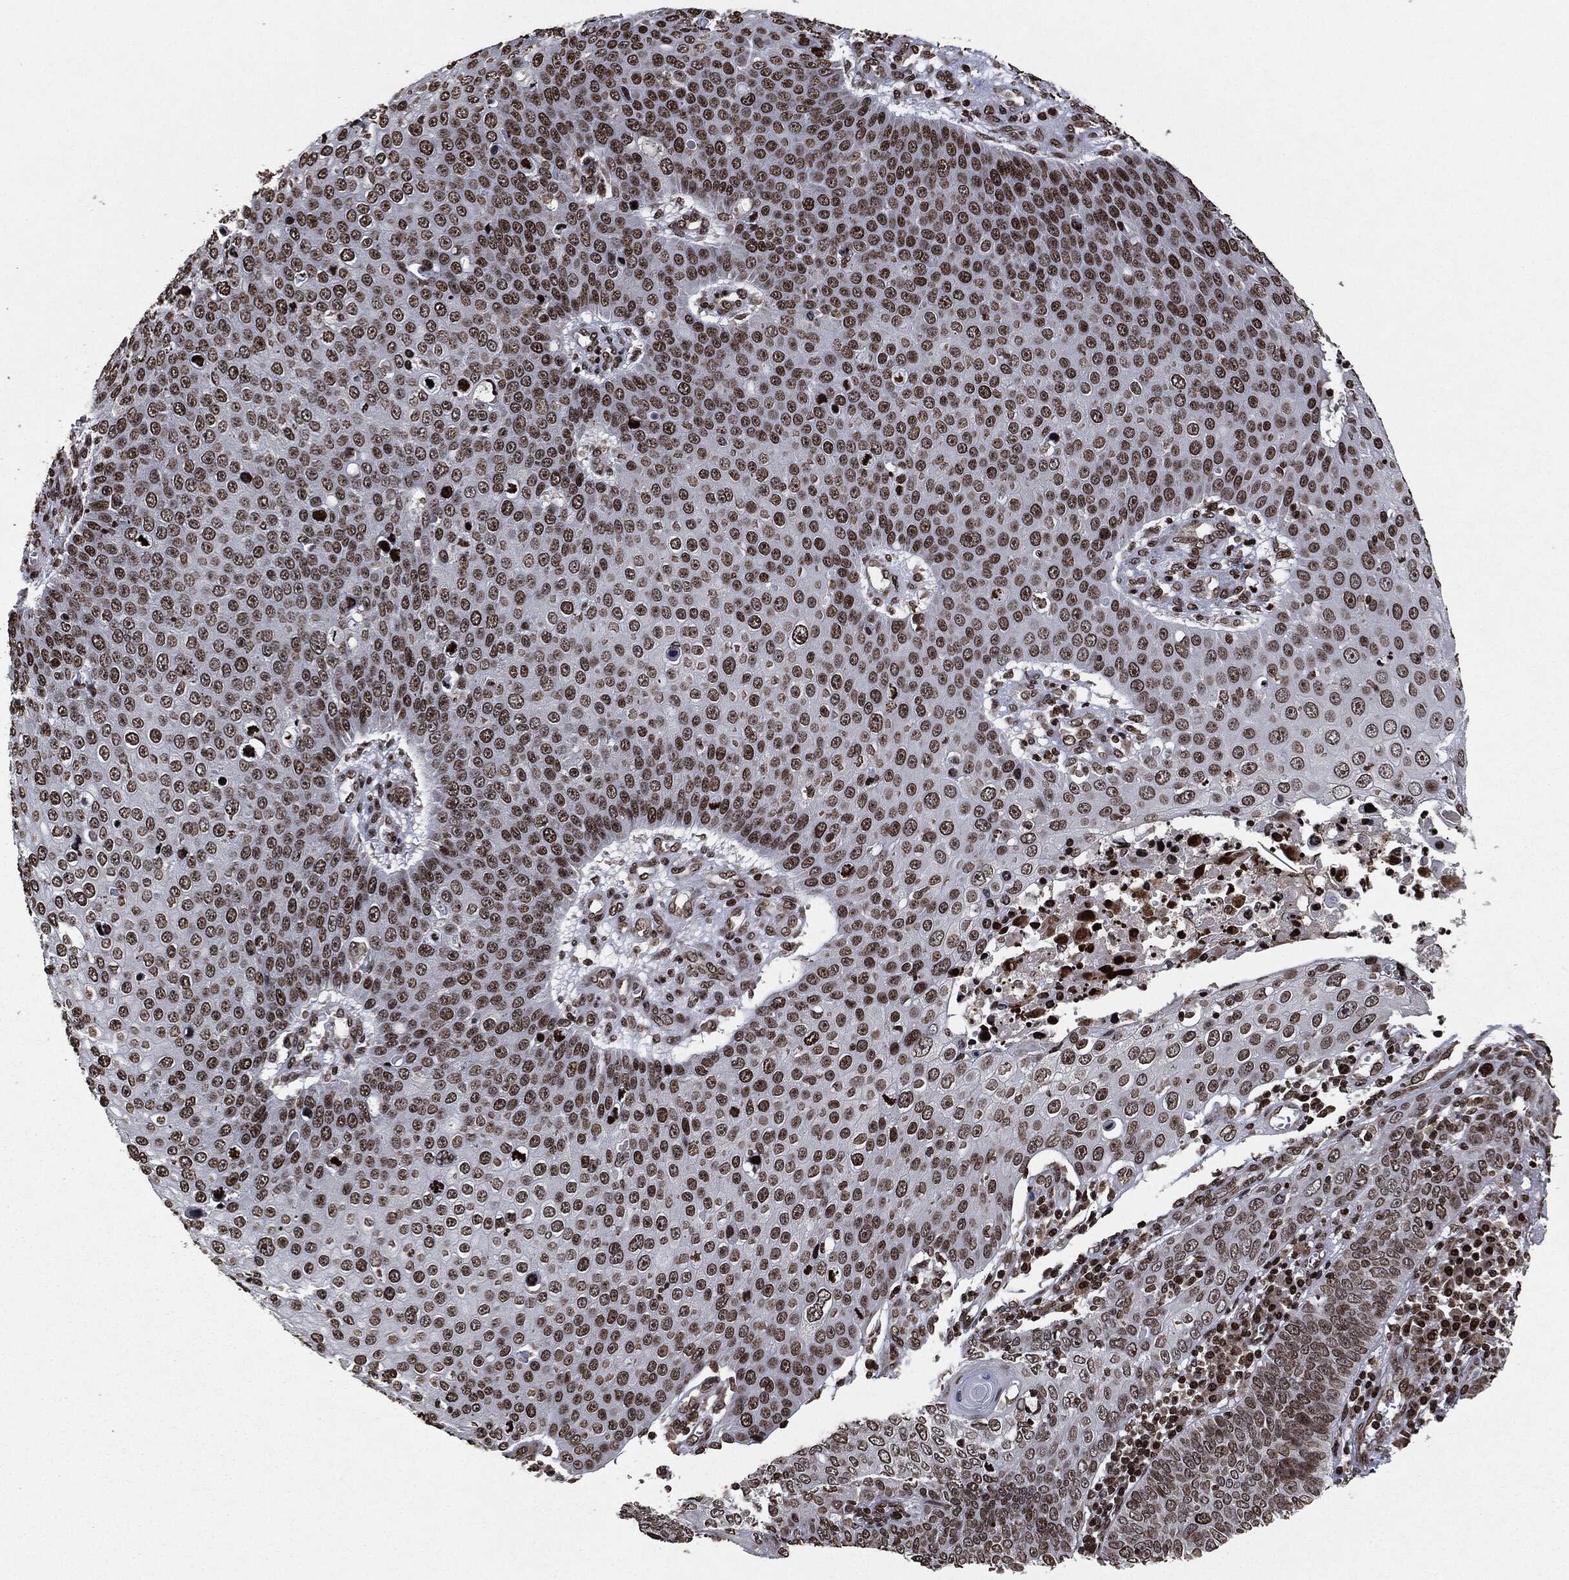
{"staining": {"intensity": "moderate", "quantity": "25%-75%", "location": "nuclear"}, "tissue": "skin cancer", "cell_type": "Tumor cells", "image_type": "cancer", "snomed": [{"axis": "morphology", "description": "Squamous cell carcinoma, NOS"}, {"axis": "topography", "description": "Skin"}], "caption": "A brown stain shows moderate nuclear positivity of a protein in human skin cancer tumor cells.", "gene": "JUN", "patient": {"sex": "male", "age": 71}}